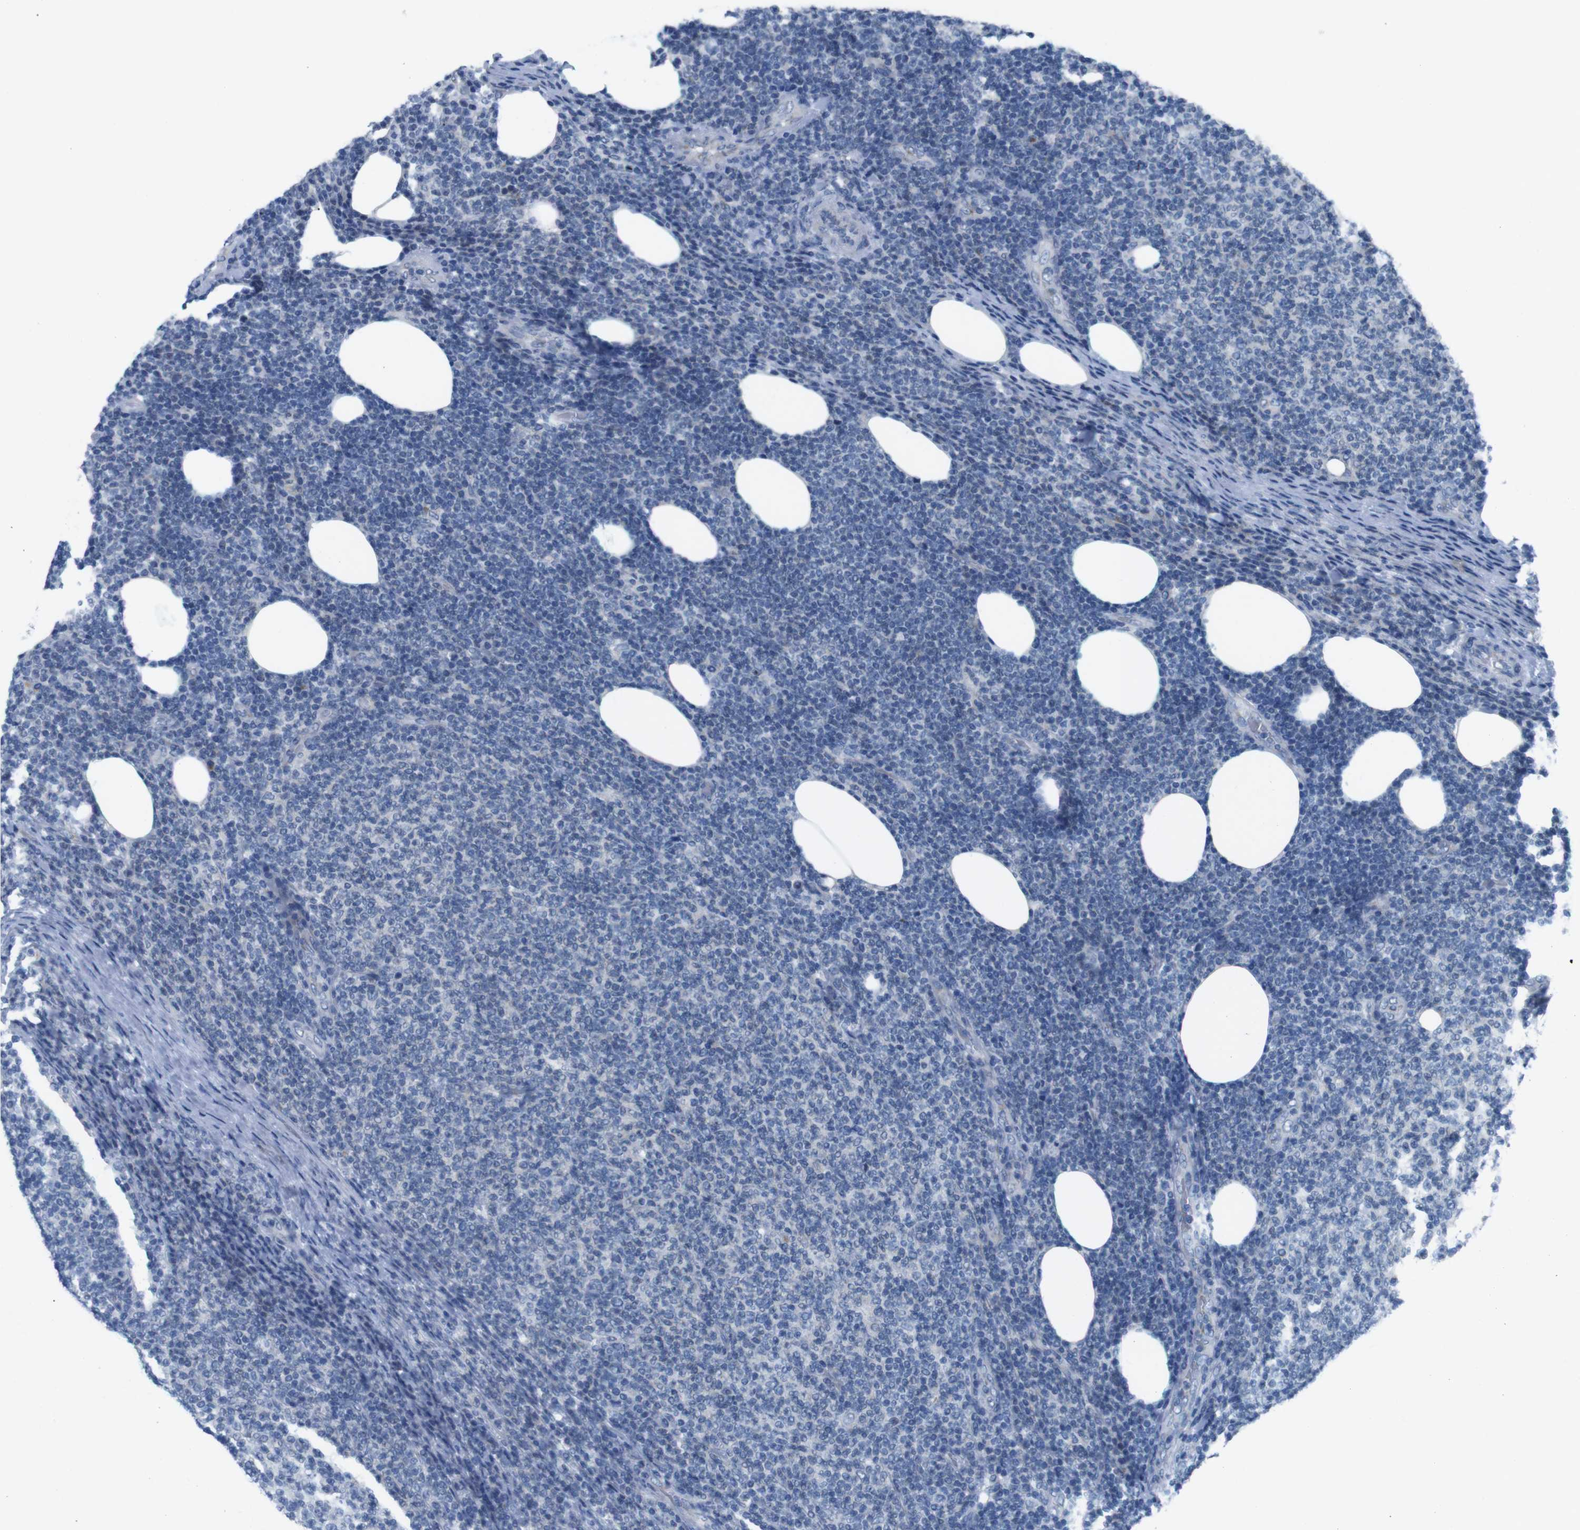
{"staining": {"intensity": "negative", "quantity": "none", "location": "none"}, "tissue": "lymphoma", "cell_type": "Tumor cells", "image_type": "cancer", "snomed": [{"axis": "morphology", "description": "Malignant lymphoma, non-Hodgkin's type, Low grade"}, {"axis": "topography", "description": "Lymph node"}], "caption": "The image exhibits no significant expression in tumor cells of low-grade malignant lymphoma, non-Hodgkin's type.", "gene": "GOLGA2", "patient": {"sex": "male", "age": 66}}